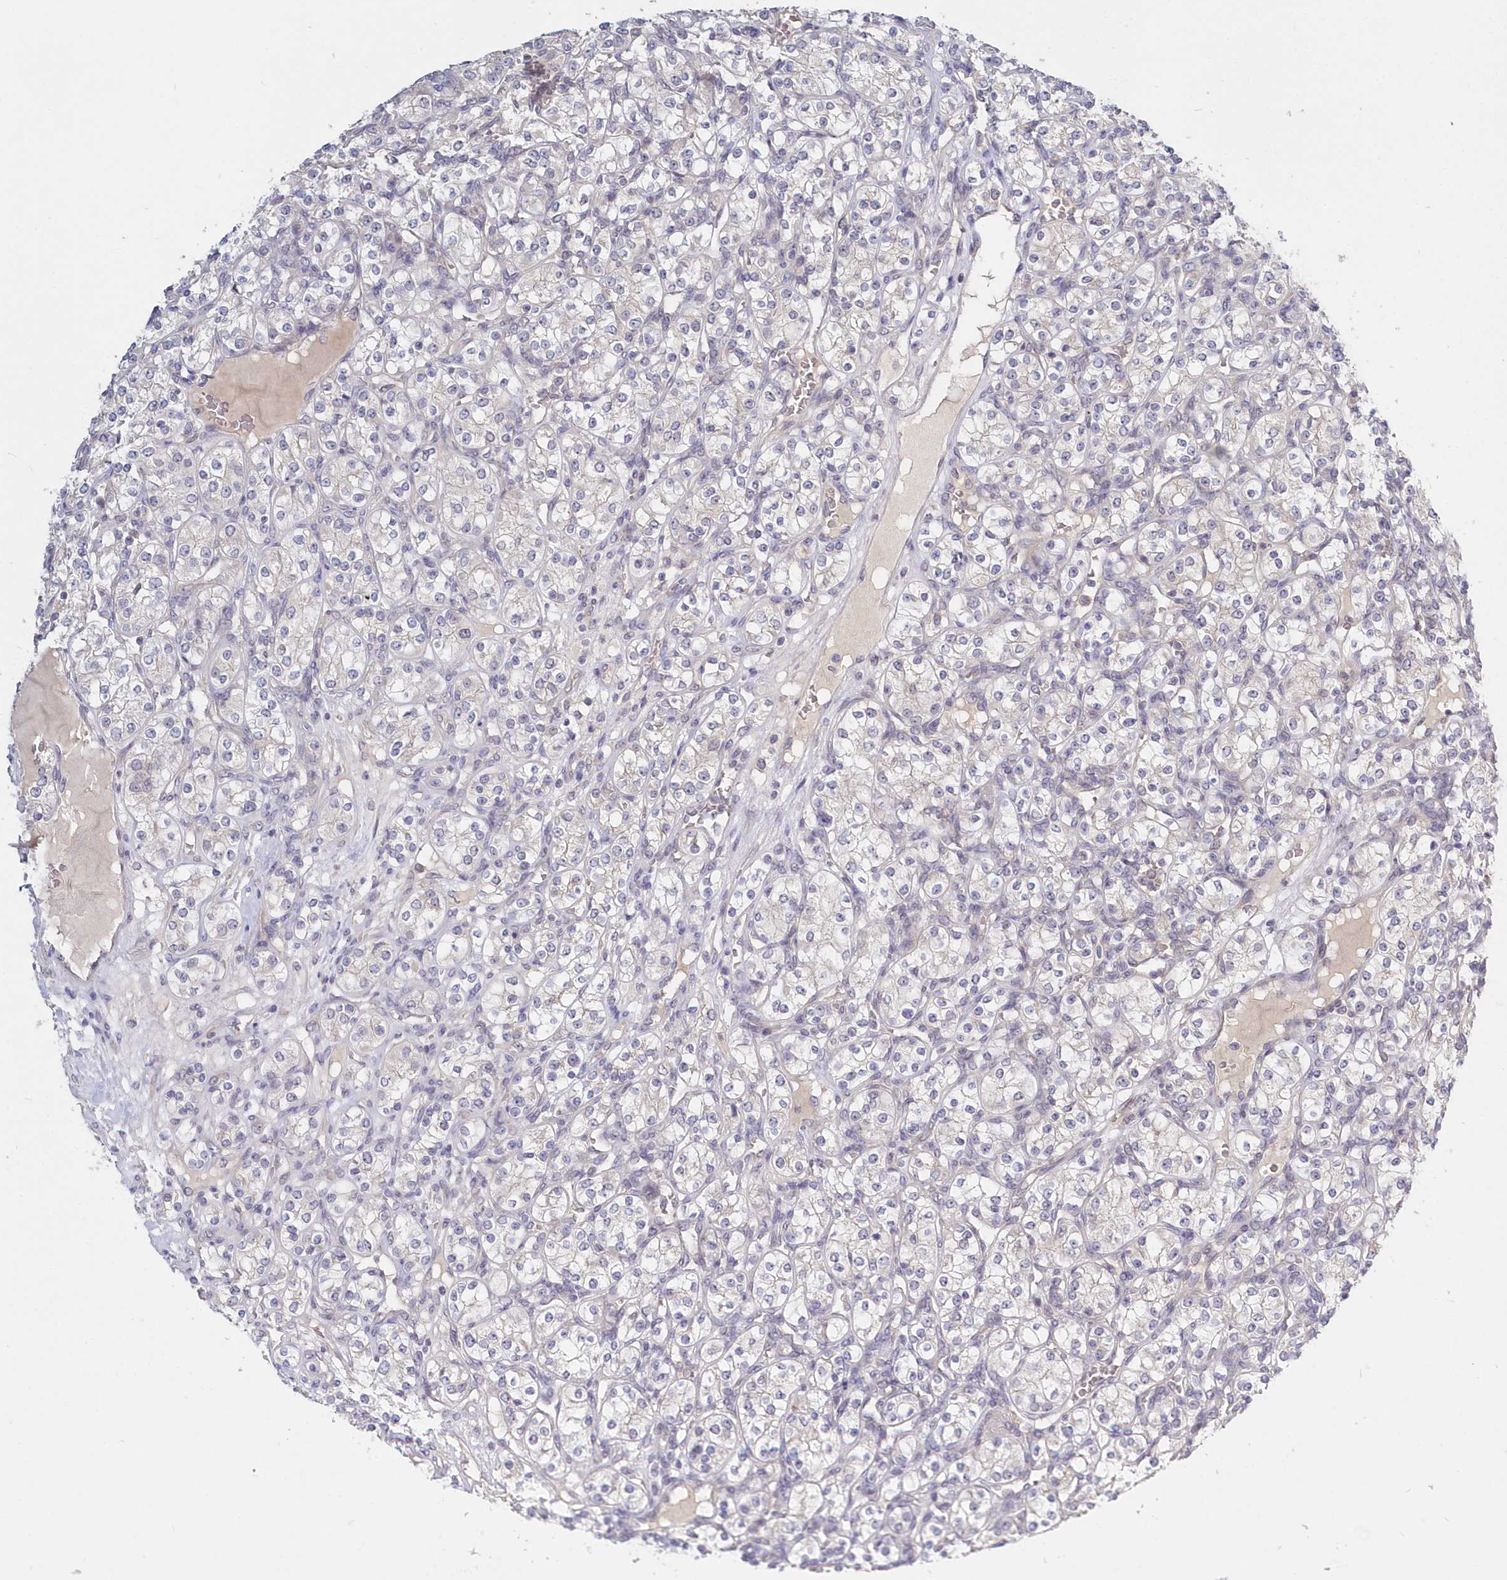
{"staining": {"intensity": "negative", "quantity": "none", "location": "none"}, "tissue": "renal cancer", "cell_type": "Tumor cells", "image_type": "cancer", "snomed": [{"axis": "morphology", "description": "Adenocarcinoma, NOS"}, {"axis": "topography", "description": "Kidney"}], "caption": "This is an IHC micrograph of human renal cancer (adenocarcinoma). There is no staining in tumor cells.", "gene": "KATNA1", "patient": {"sex": "male", "age": 77}}